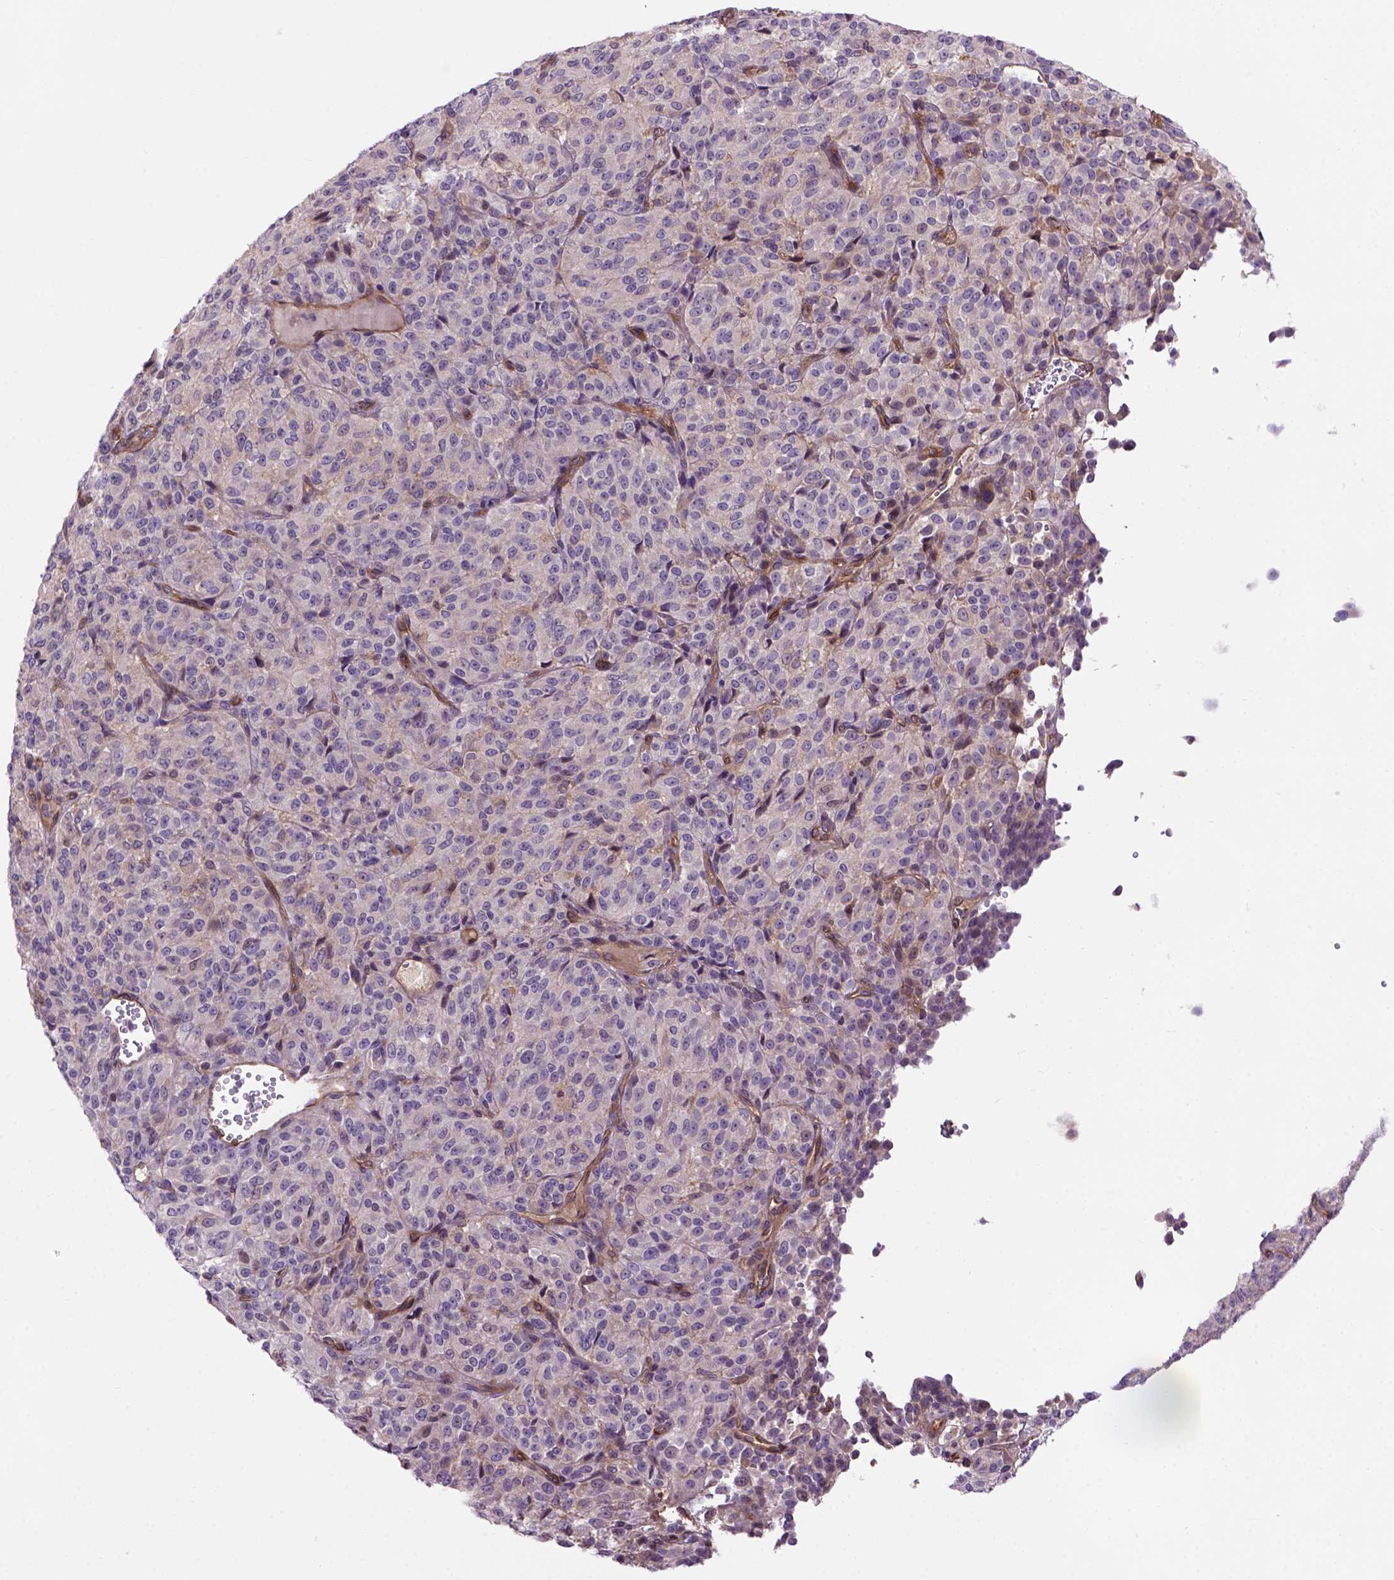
{"staining": {"intensity": "negative", "quantity": "none", "location": "none"}, "tissue": "melanoma", "cell_type": "Tumor cells", "image_type": "cancer", "snomed": [{"axis": "morphology", "description": "Malignant melanoma, Metastatic site"}, {"axis": "topography", "description": "Brain"}], "caption": "Micrograph shows no protein staining in tumor cells of melanoma tissue.", "gene": "CASKIN2", "patient": {"sex": "female", "age": 56}}